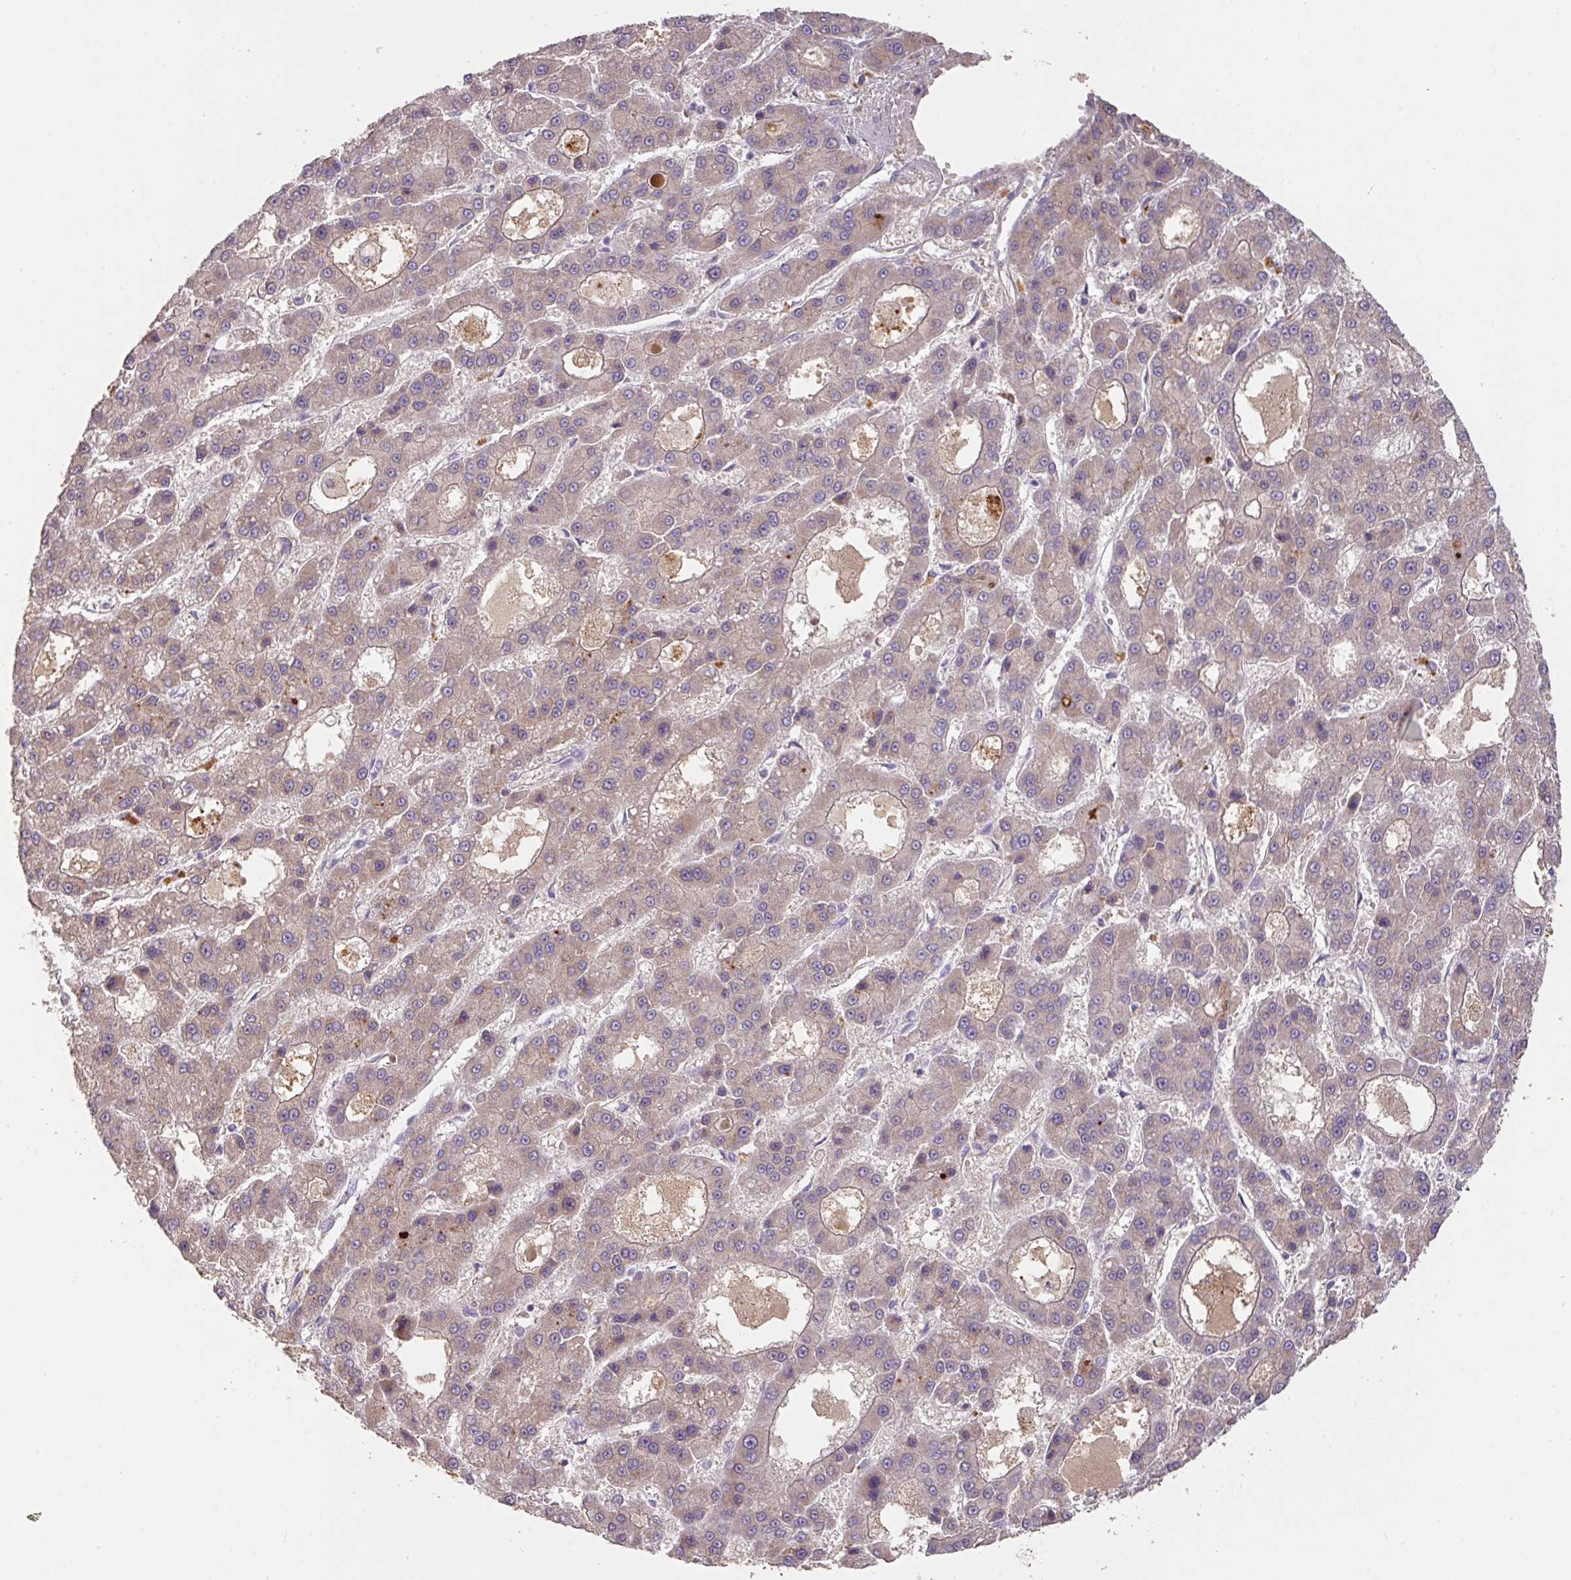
{"staining": {"intensity": "weak", "quantity": "25%-75%", "location": "cytoplasmic/membranous"}, "tissue": "liver cancer", "cell_type": "Tumor cells", "image_type": "cancer", "snomed": [{"axis": "morphology", "description": "Carcinoma, Hepatocellular, NOS"}, {"axis": "topography", "description": "Liver"}], "caption": "A high-resolution histopathology image shows immunohistochemistry staining of hepatocellular carcinoma (liver), which demonstrates weak cytoplasmic/membranous staining in about 25%-75% of tumor cells.", "gene": "ZNF266", "patient": {"sex": "male", "age": 70}}